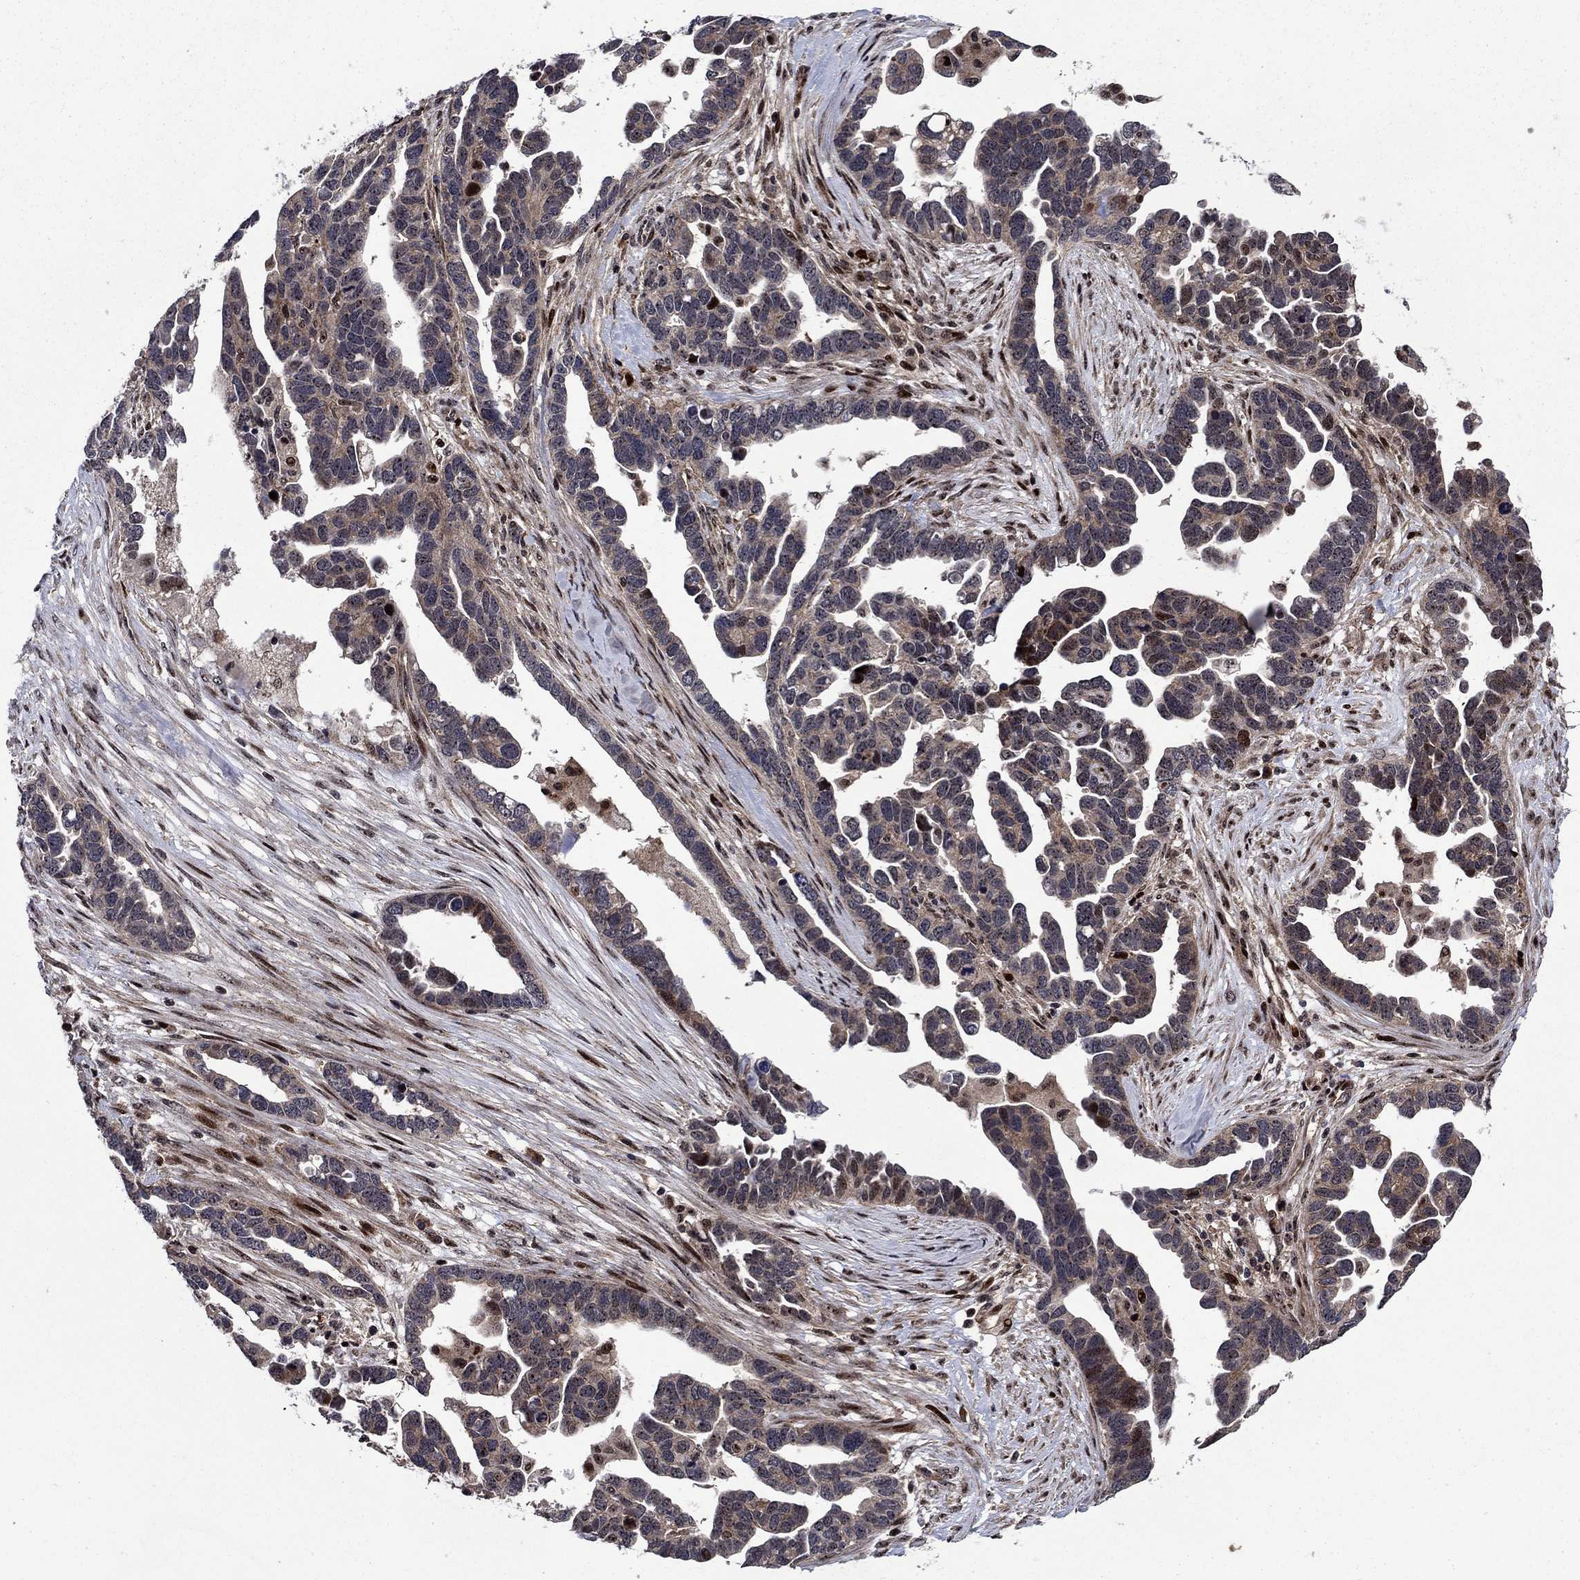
{"staining": {"intensity": "weak", "quantity": "25%-75%", "location": "cytoplasmic/membranous,nuclear"}, "tissue": "ovarian cancer", "cell_type": "Tumor cells", "image_type": "cancer", "snomed": [{"axis": "morphology", "description": "Cystadenocarcinoma, serous, NOS"}, {"axis": "topography", "description": "Ovary"}], "caption": "Serous cystadenocarcinoma (ovarian) was stained to show a protein in brown. There is low levels of weak cytoplasmic/membranous and nuclear staining in approximately 25%-75% of tumor cells.", "gene": "AGTPBP1", "patient": {"sex": "female", "age": 54}}